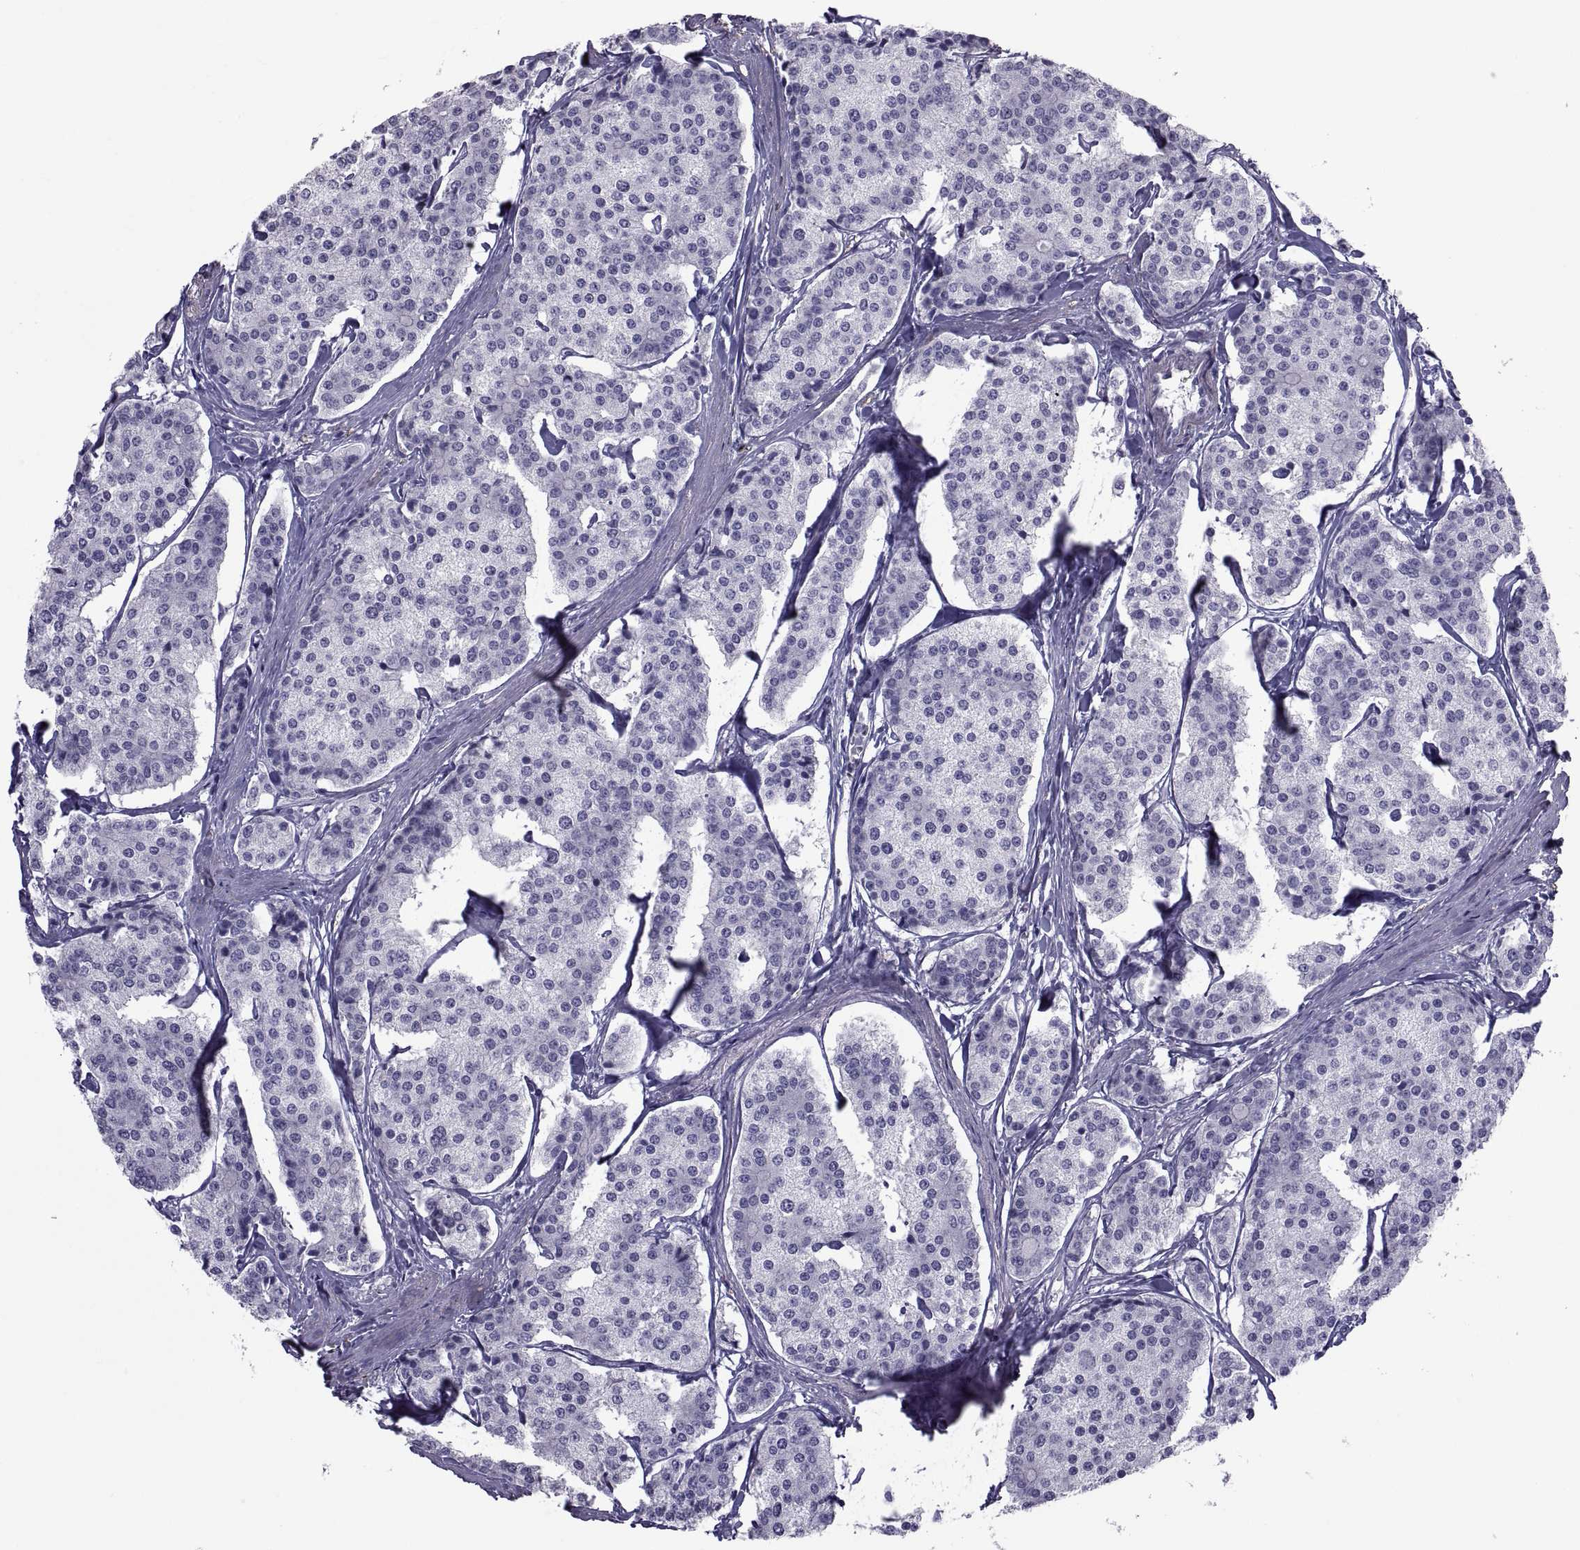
{"staining": {"intensity": "negative", "quantity": "none", "location": "none"}, "tissue": "carcinoid", "cell_type": "Tumor cells", "image_type": "cancer", "snomed": [{"axis": "morphology", "description": "Carcinoid, malignant, NOS"}, {"axis": "topography", "description": "Small intestine"}], "caption": "The histopathology image reveals no significant positivity in tumor cells of carcinoid (malignant).", "gene": "MAGEB1", "patient": {"sex": "female", "age": 65}}